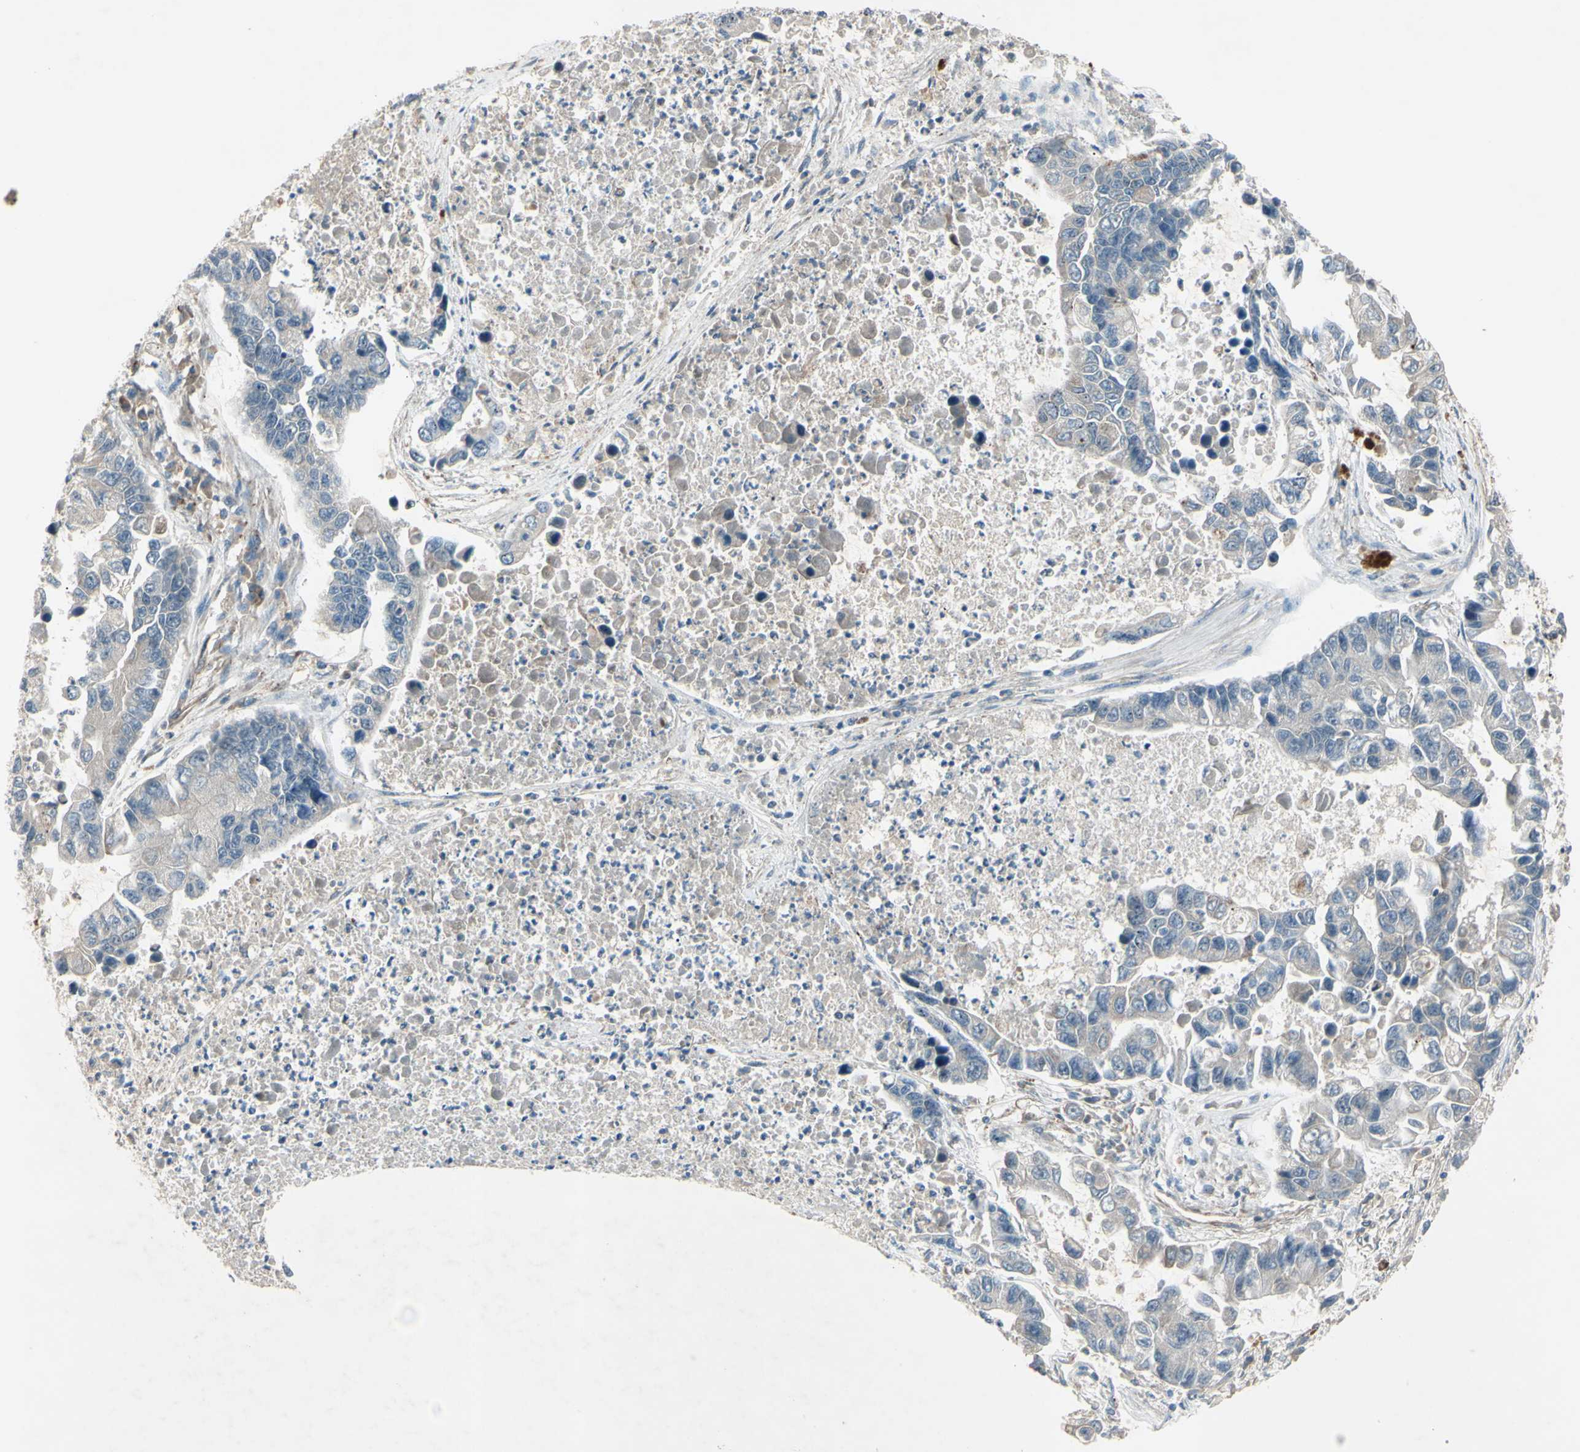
{"staining": {"intensity": "negative", "quantity": "none", "location": "none"}, "tissue": "lung cancer", "cell_type": "Tumor cells", "image_type": "cancer", "snomed": [{"axis": "morphology", "description": "Adenocarcinoma, NOS"}, {"axis": "topography", "description": "Lung"}], "caption": "There is no significant positivity in tumor cells of lung cancer.", "gene": "FGFR2", "patient": {"sex": "female", "age": 51}}